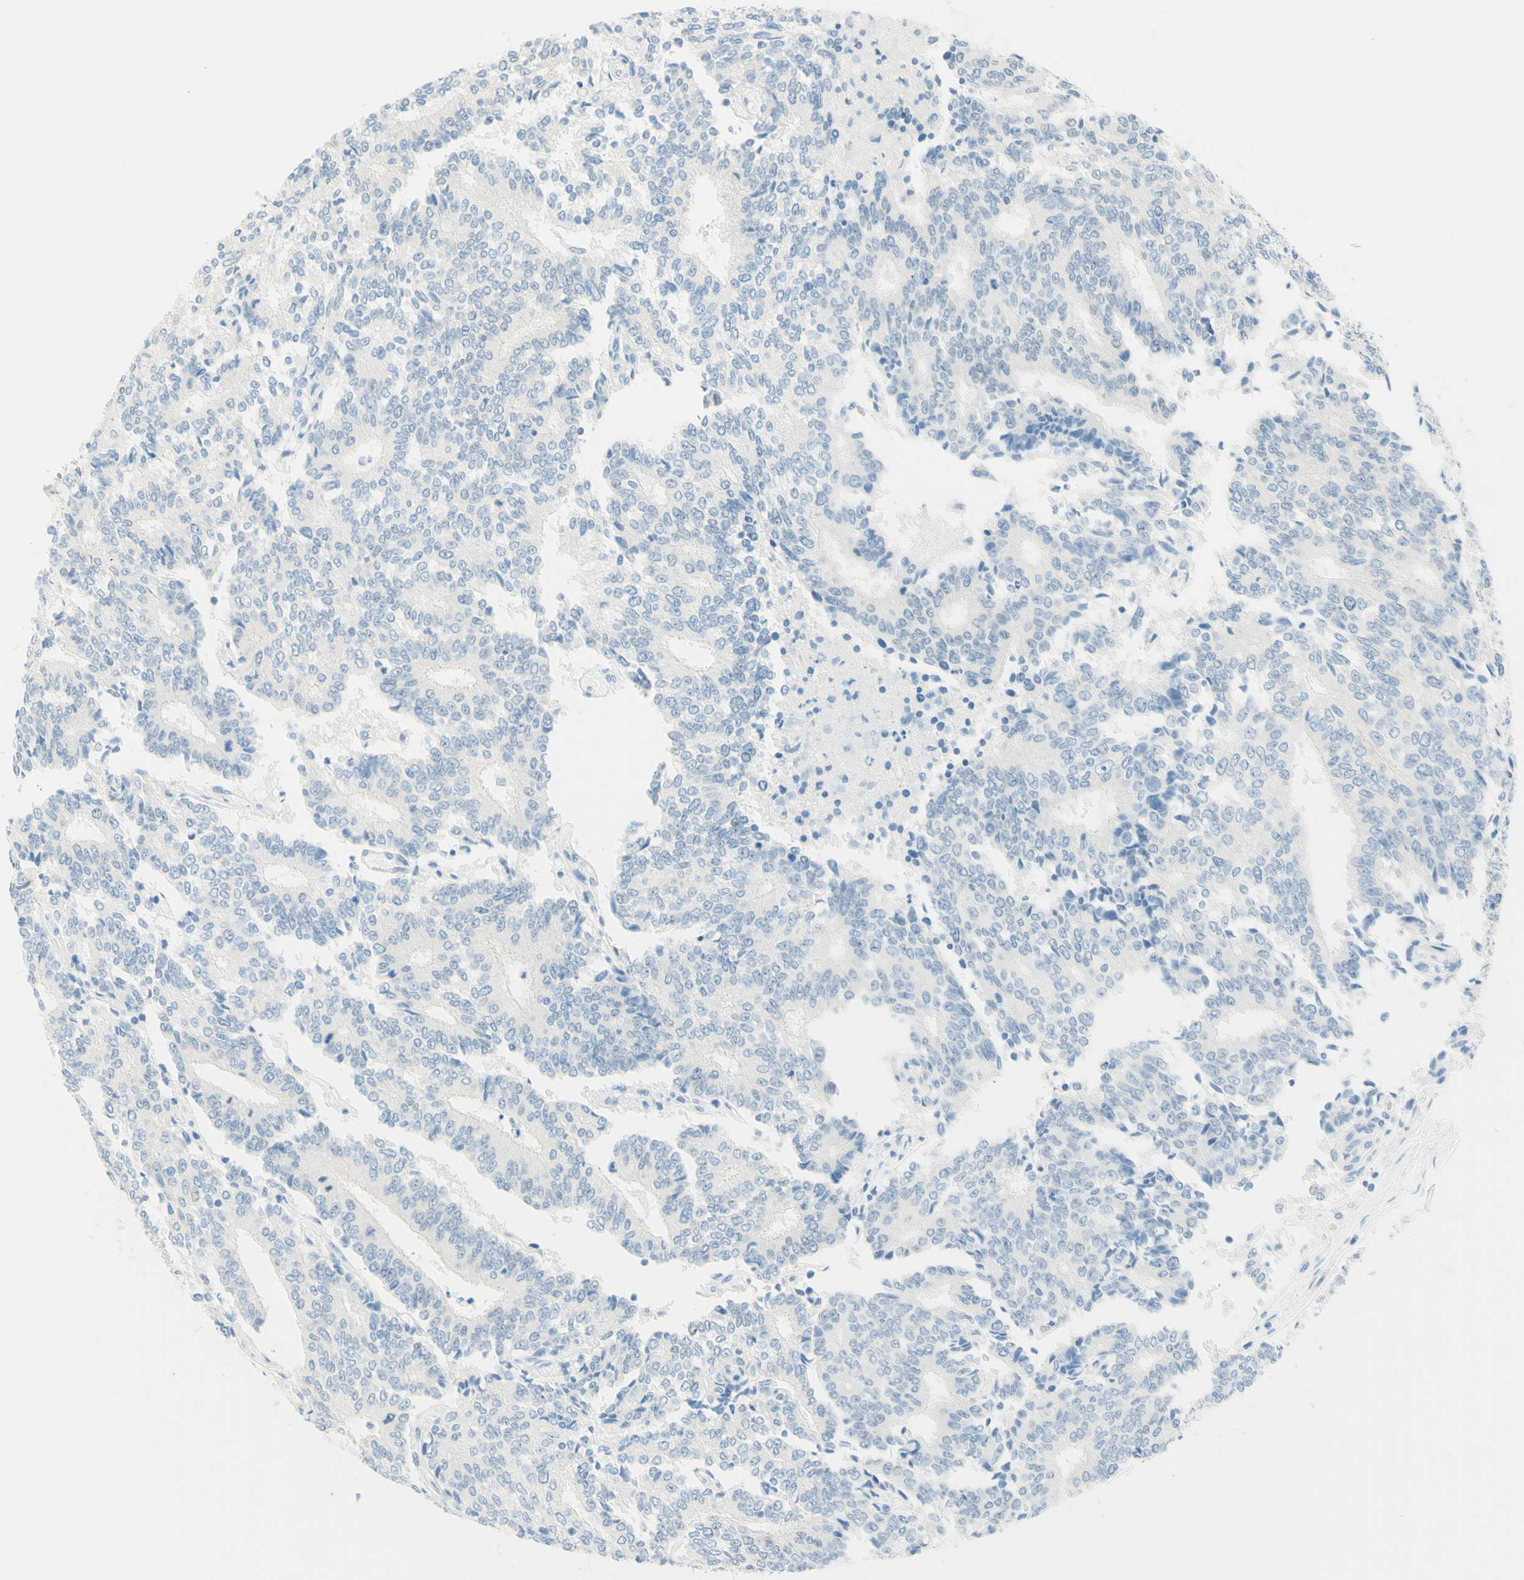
{"staining": {"intensity": "negative", "quantity": "none", "location": "none"}, "tissue": "prostate cancer", "cell_type": "Tumor cells", "image_type": "cancer", "snomed": [{"axis": "morphology", "description": "Normal tissue, NOS"}, {"axis": "morphology", "description": "Adenocarcinoma, High grade"}, {"axis": "topography", "description": "Prostate"}, {"axis": "topography", "description": "Seminal veicle"}], "caption": "Immunohistochemistry histopathology image of prostate cancer stained for a protein (brown), which exhibits no expression in tumor cells. The staining is performed using DAB brown chromogen with nuclei counter-stained in using hematoxylin.", "gene": "TMEM132D", "patient": {"sex": "male", "age": 55}}